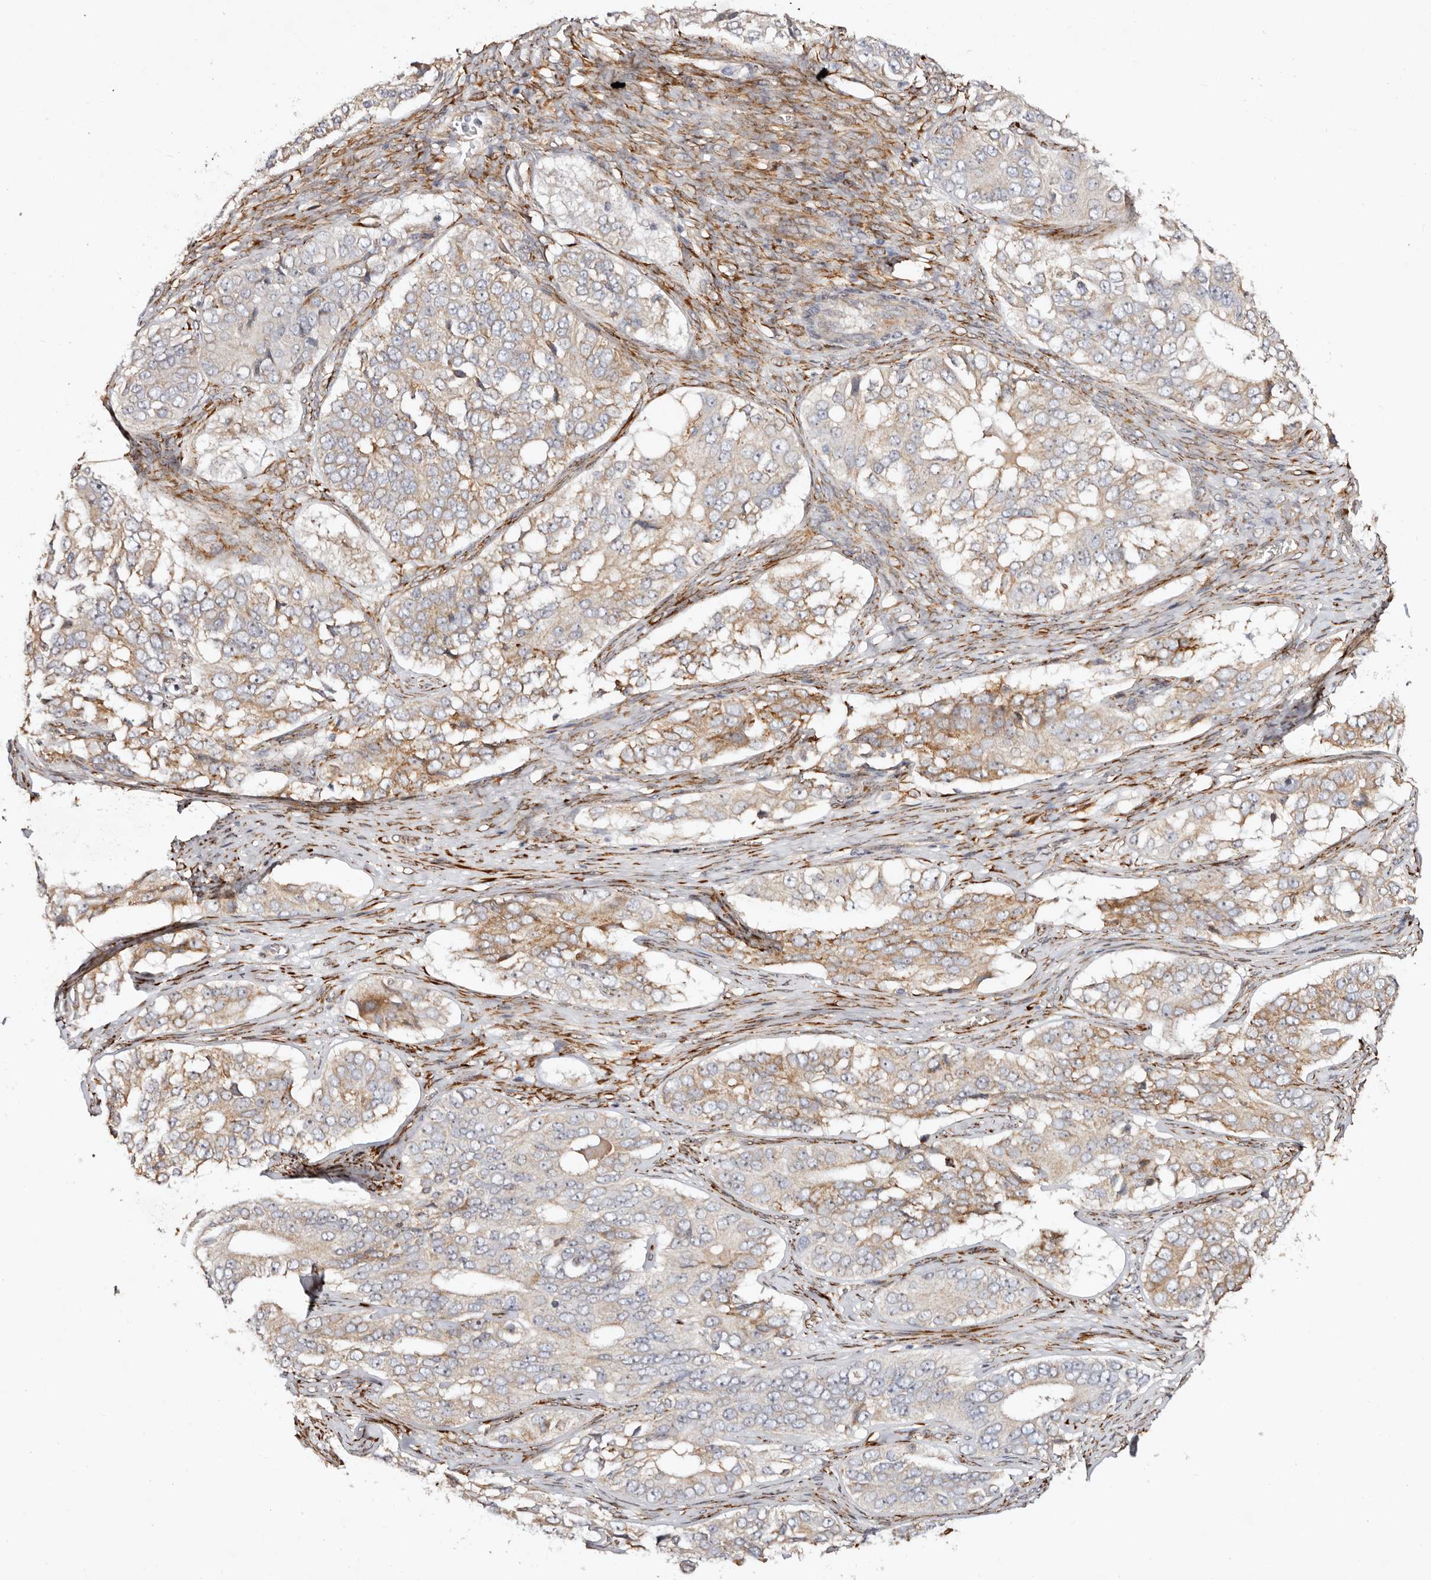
{"staining": {"intensity": "moderate", "quantity": "<25%", "location": "cytoplasmic/membranous"}, "tissue": "ovarian cancer", "cell_type": "Tumor cells", "image_type": "cancer", "snomed": [{"axis": "morphology", "description": "Carcinoma, endometroid"}, {"axis": "topography", "description": "Ovary"}], "caption": "This is an image of immunohistochemistry (IHC) staining of ovarian endometroid carcinoma, which shows moderate positivity in the cytoplasmic/membranous of tumor cells.", "gene": "SERPINH1", "patient": {"sex": "female", "age": 51}}